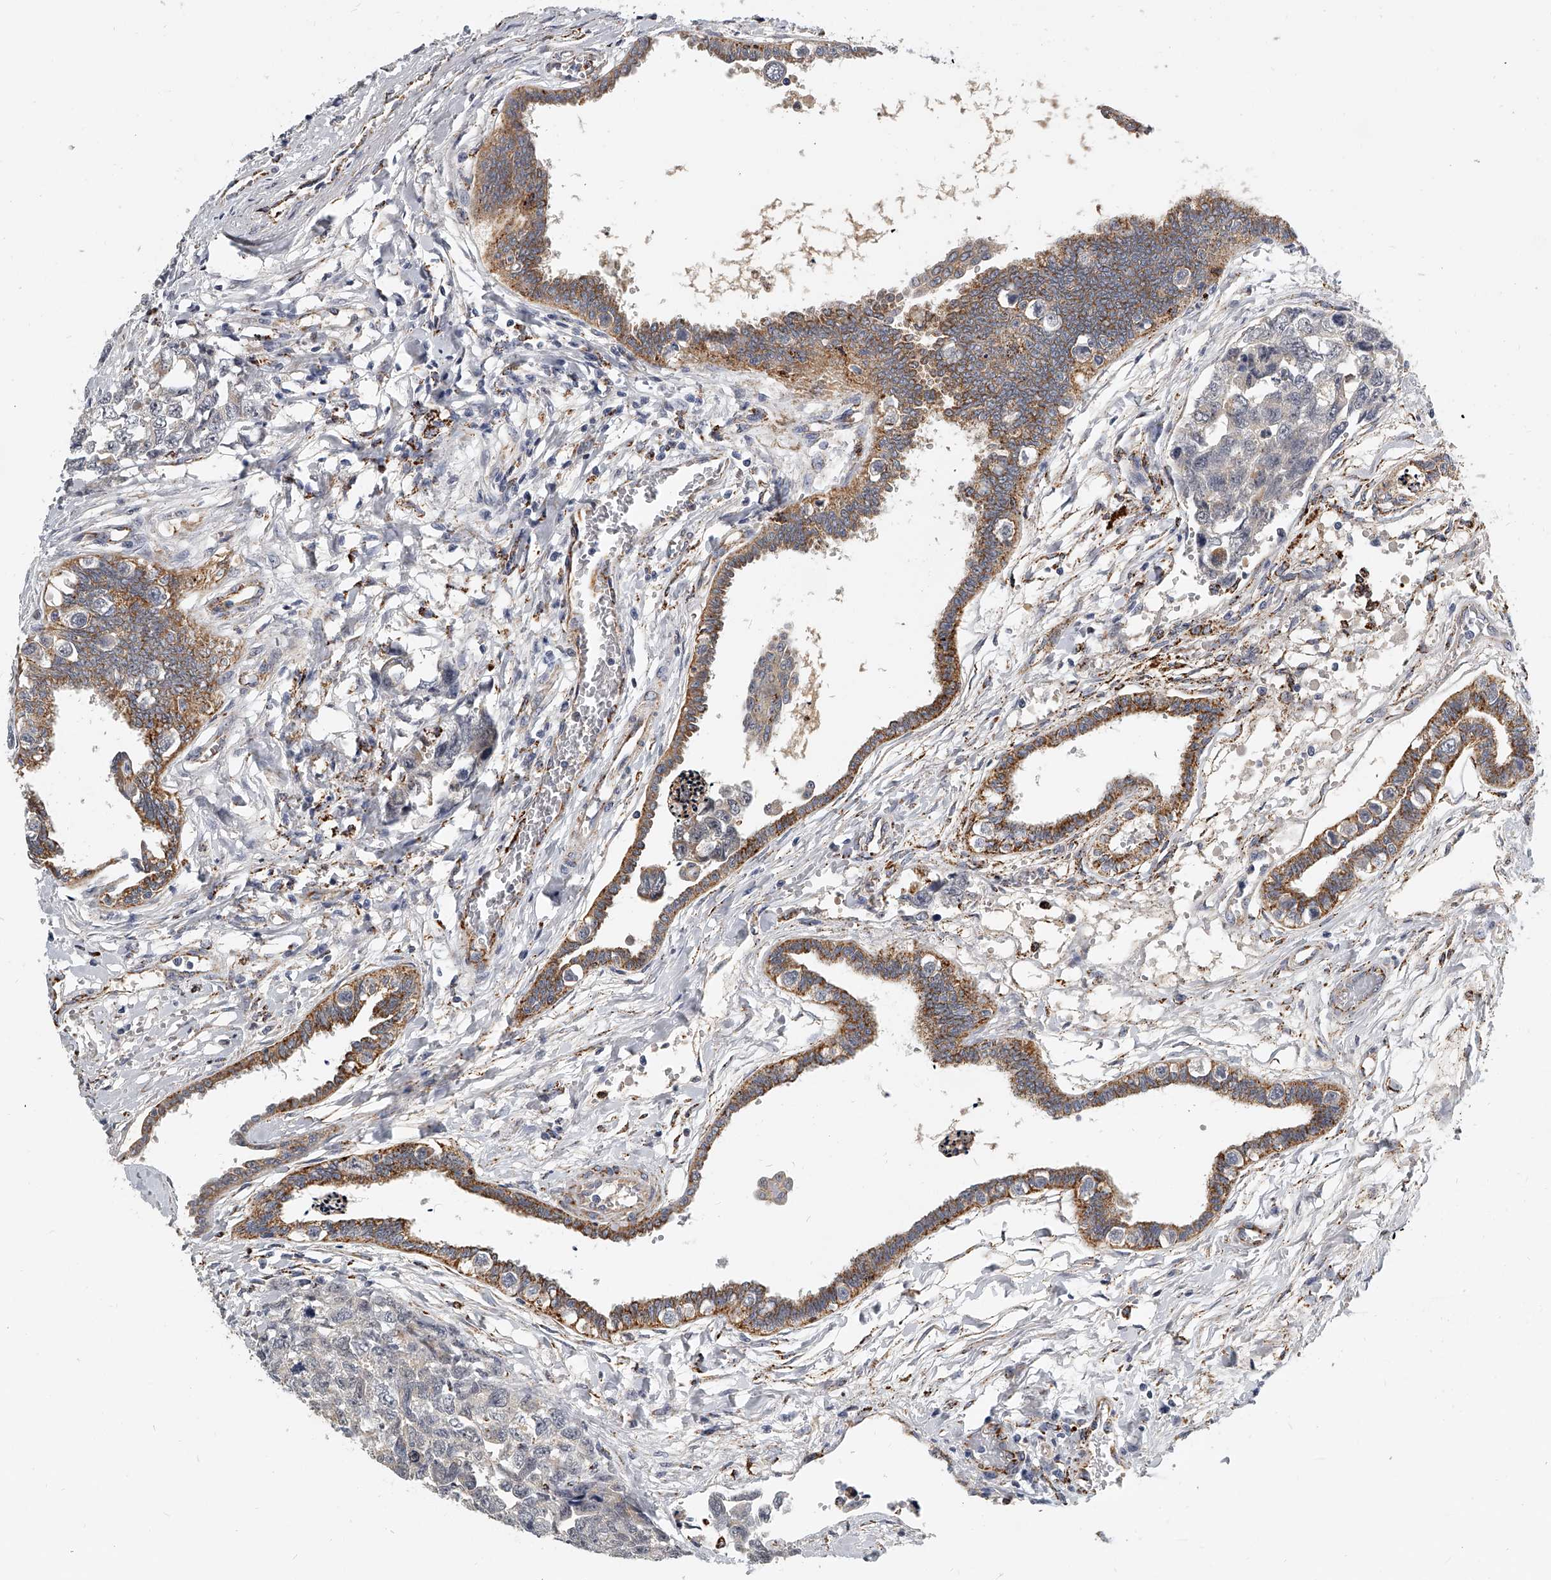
{"staining": {"intensity": "moderate", "quantity": ">75%", "location": "cytoplasmic/membranous"}, "tissue": "testis cancer", "cell_type": "Tumor cells", "image_type": "cancer", "snomed": [{"axis": "morphology", "description": "Carcinoma, Embryonal, NOS"}, {"axis": "topography", "description": "Testis"}], "caption": "Protein expression by immunohistochemistry exhibits moderate cytoplasmic/membranous staining in about >75% of tumor cells in testis cancer.", "gene": "KLHL7", "patient": {"sex": "male", "age": 31}}